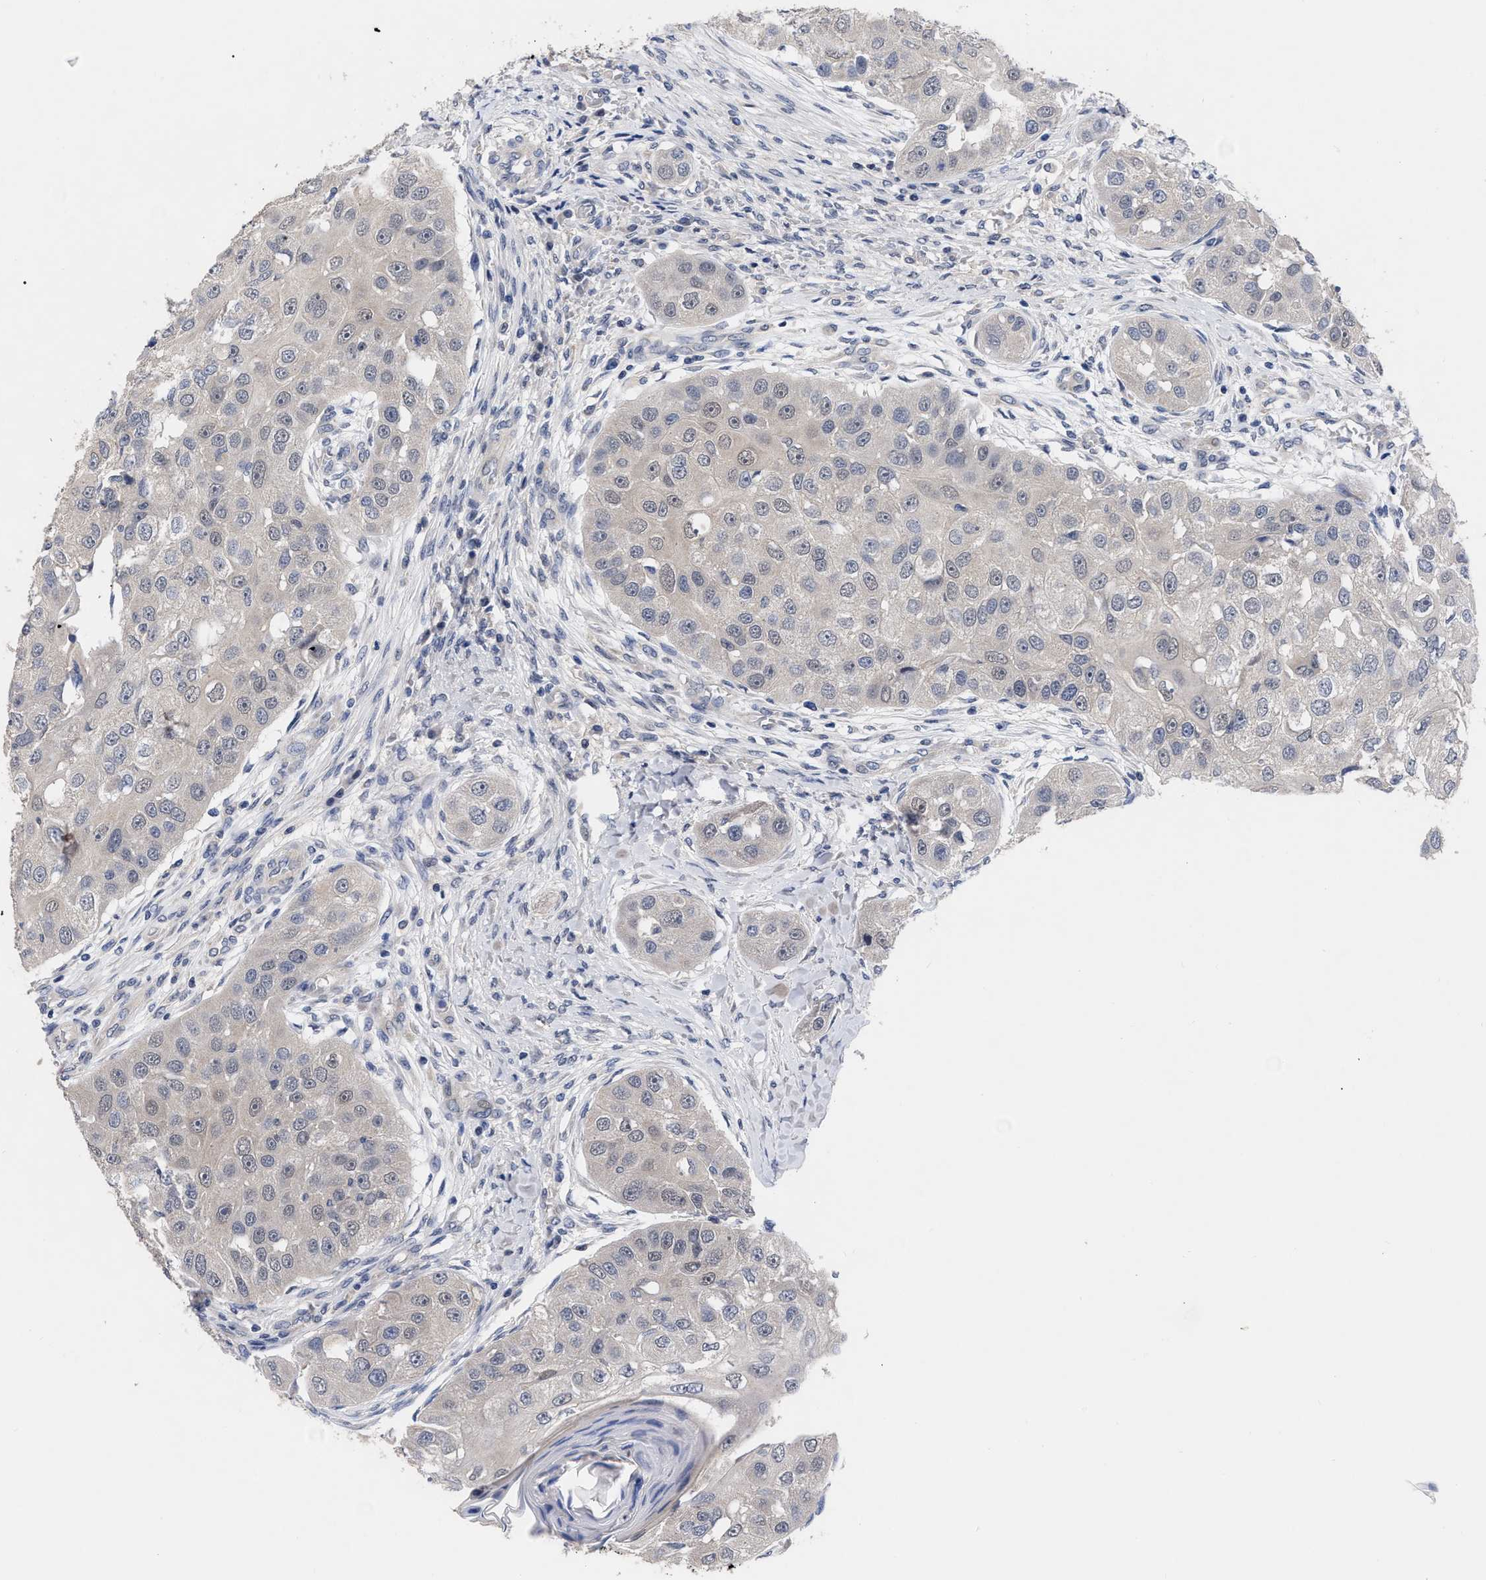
{"staining": {"intensity": "negative", "quantity": "none", "location": "none"}, "tissue": "head and neck cancer", "cell_type": "Tumor cells", "image_type": "cancer", "snomed": [{"axis": "morphology", "description": "Normal tissue, NOS"}, {"axis": "morphology", "description": "Squamous cell carcinoma, NOS"}, {"axis": "topography", "description": "Skeletal muscle"}, {"axis": "topography", "description": "Head-Neck"}], "caption": "Photomicrograph shows no significant protein expression in tumor cells of squamous cell carcinoma (head and neck). The staining is performed using DAB (3,3'-diaminobenzidine) brown chromogen with nuclei counter-stained in using hematoxylin.", "gene": "CCN5", "patient": {"sex": "male", "age": 51}}